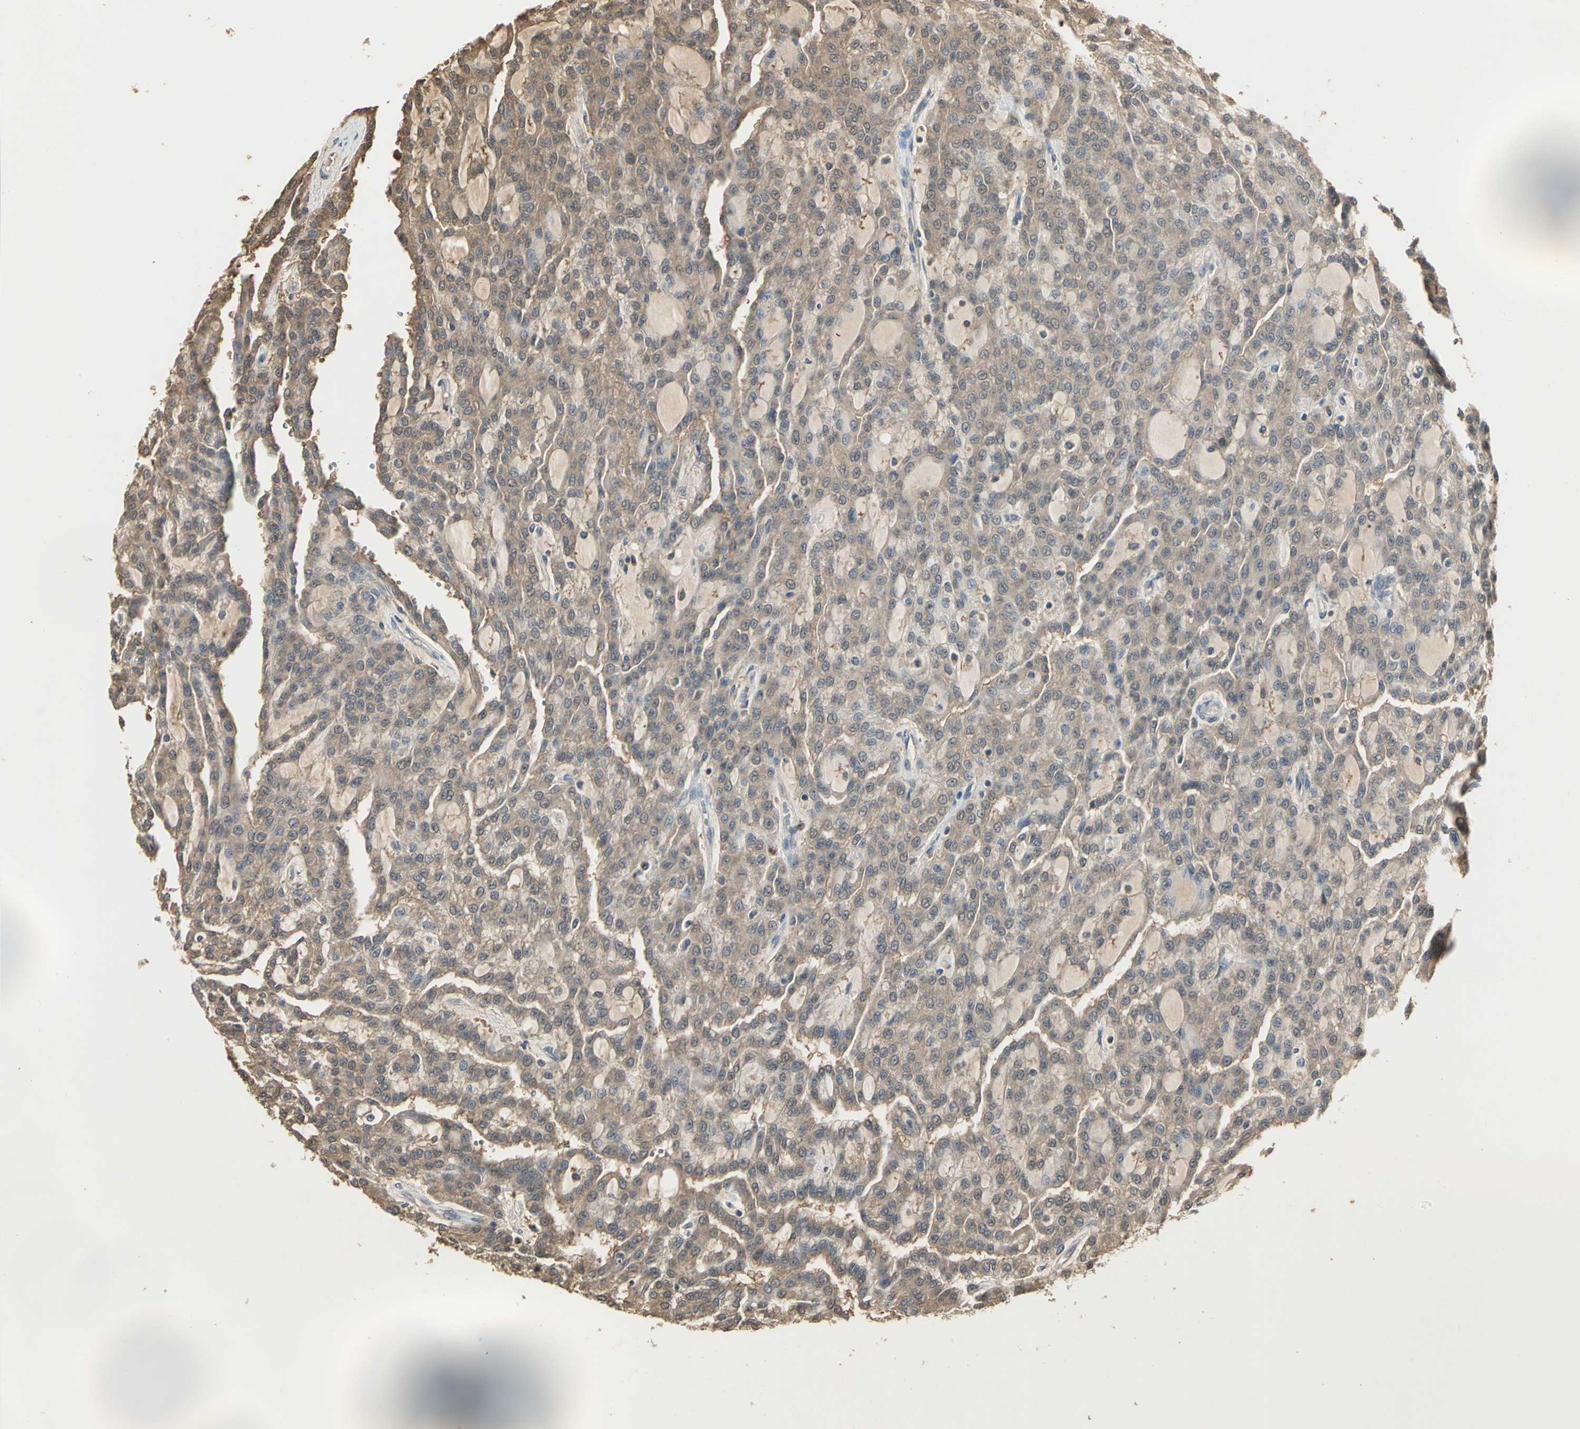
{"staining": {"intensity": "moderate", "quantity": ">75%", "location": "cytoplasmic/membranous"}, "tissue": "renal cancer", "cell_type": "Tumor cells", "image_type": "cancer", "snomed": [{"axis": "morphology", "description": "Adenocarcinoma, NOS"}, {"axis": "topography", "description": "Kidney"}], "caption": "Tumor cells reveal moderate cytoplasmic/membranous positivity in about >75% of cells in renal adenocarcinoma.", "gene": "PARK7", "patient": {"sex": "male", "age": 63}}